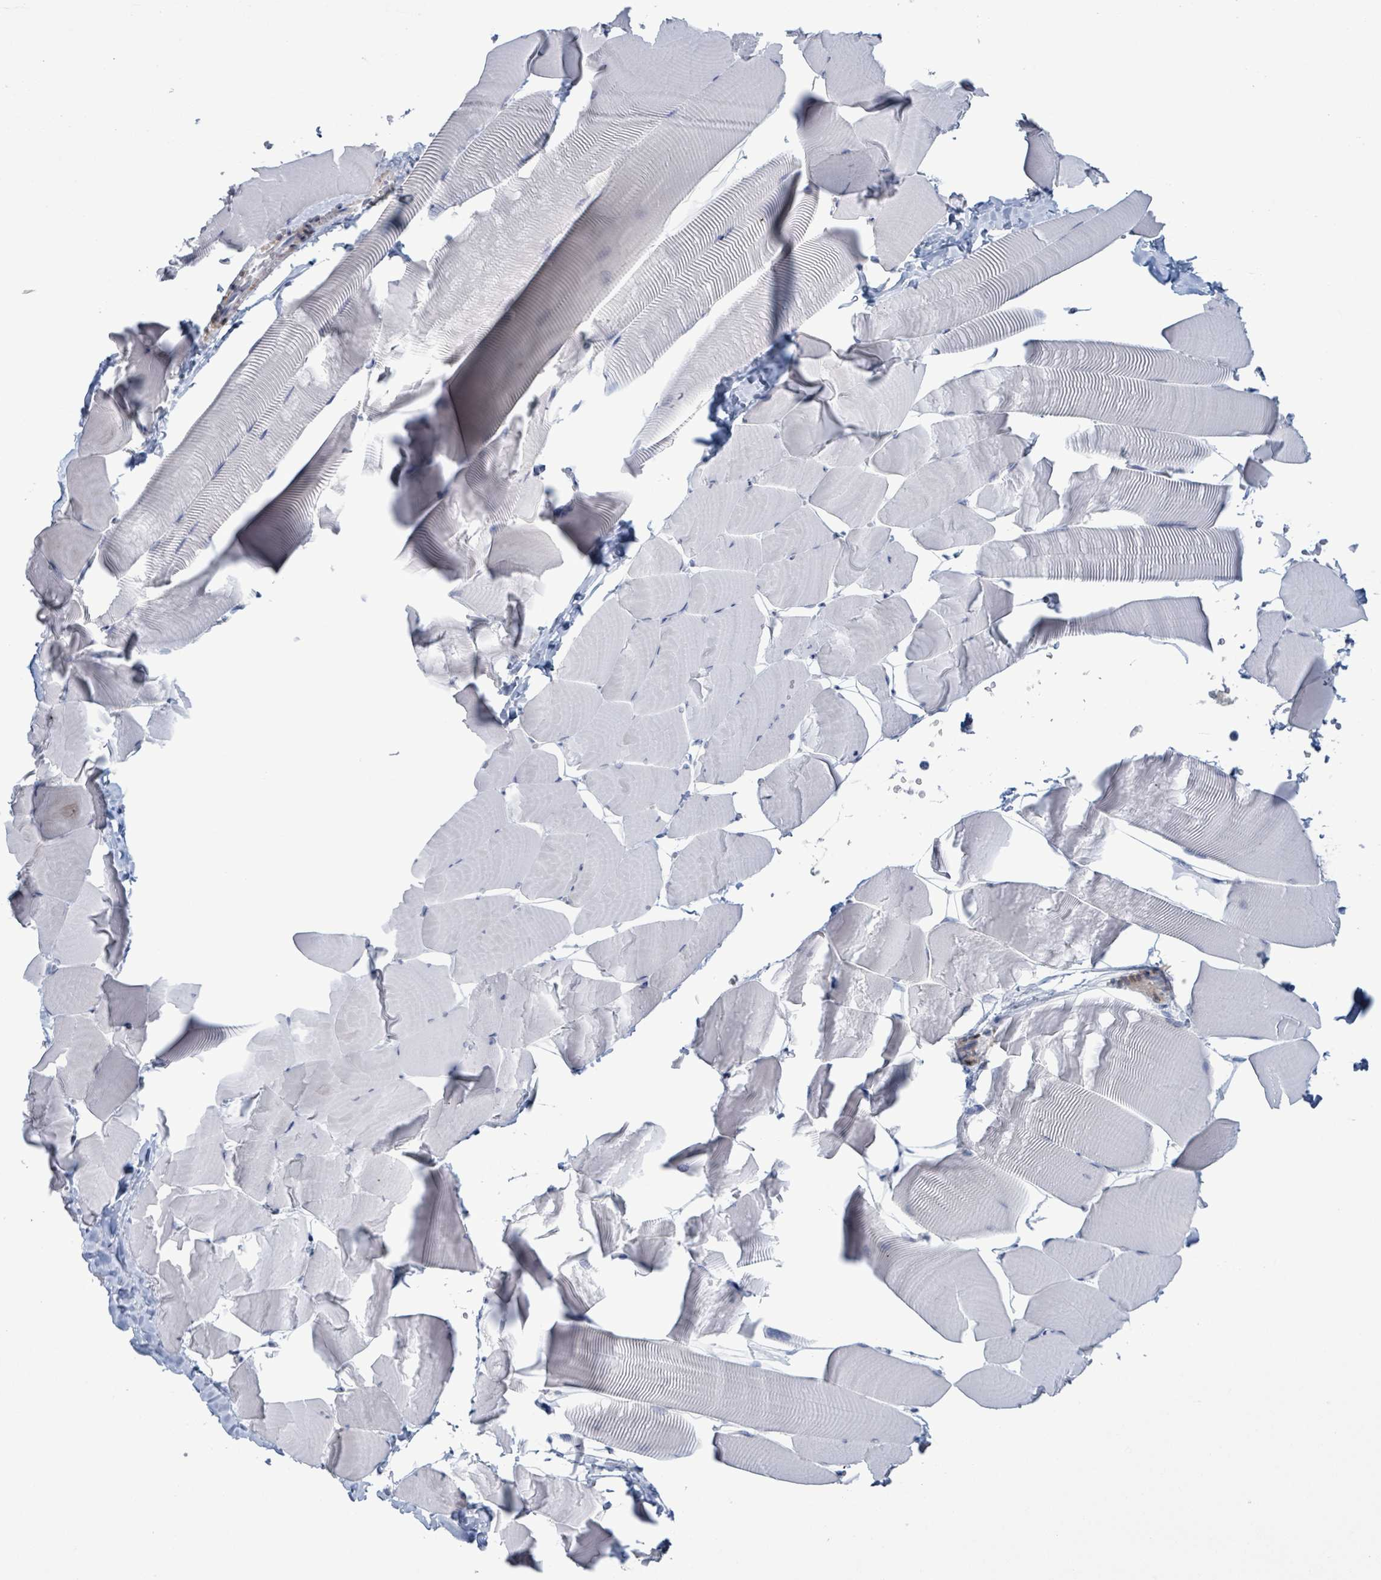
{"staining": {"intensity": "negative", "quantity": "none", "location": "none"}, "tissue": "skeletal muscle", "cell_type": "Myocytes", "image_type": "normal", "snomed": [{"axis": "morphology", "description": "Normal tissue, NOS"}, {"axis": "topography", "description": "Skeletal muscle"}], "caption": "Immunohistochemistry photomicrograph of benign skeletal muscle: skeletal muscle stained with DAB (3,3'-diaminobenzidine) reveals no significant protein expression in myocytes.", "gene": "PKLR", "patient": {"sex": "male", "age": 25}}